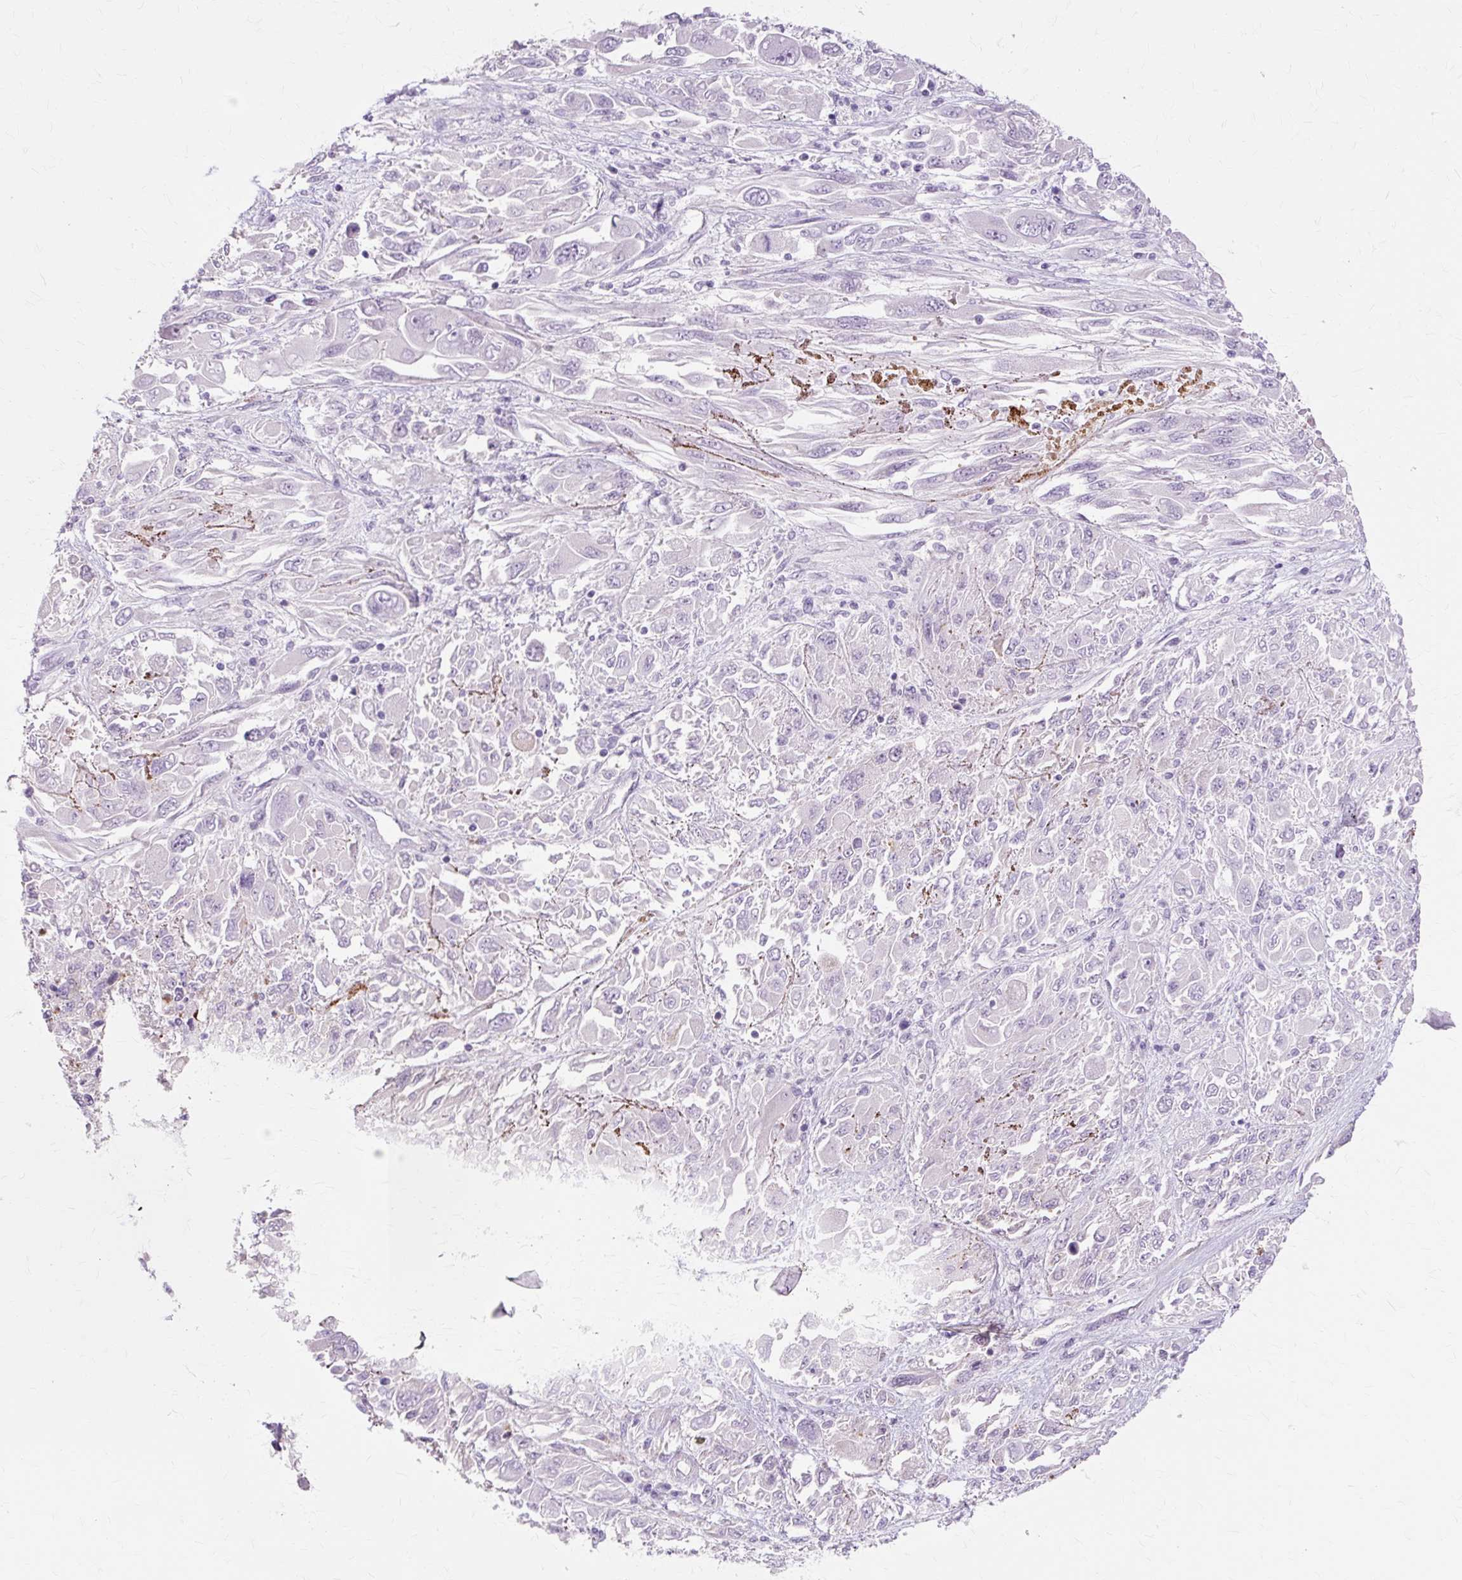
{"staining": {"intensity": "negative", "quantity": "none", "location": "none"}, "tissue": "melanoma", "cell_type": "Tumor cells", "image_type": "cancer", "snomed": [{"axis": "morphology", "description": "Malignant melanoma, NOS"}, {"axis": "topography", "description": "Skin"}], "caption": "Immunohistochemistry (IHC) of human melanoma demonstrates no staining in tumor cells.", "gene": "IRX2", "patient": {"sex": "female", "age": 91}}